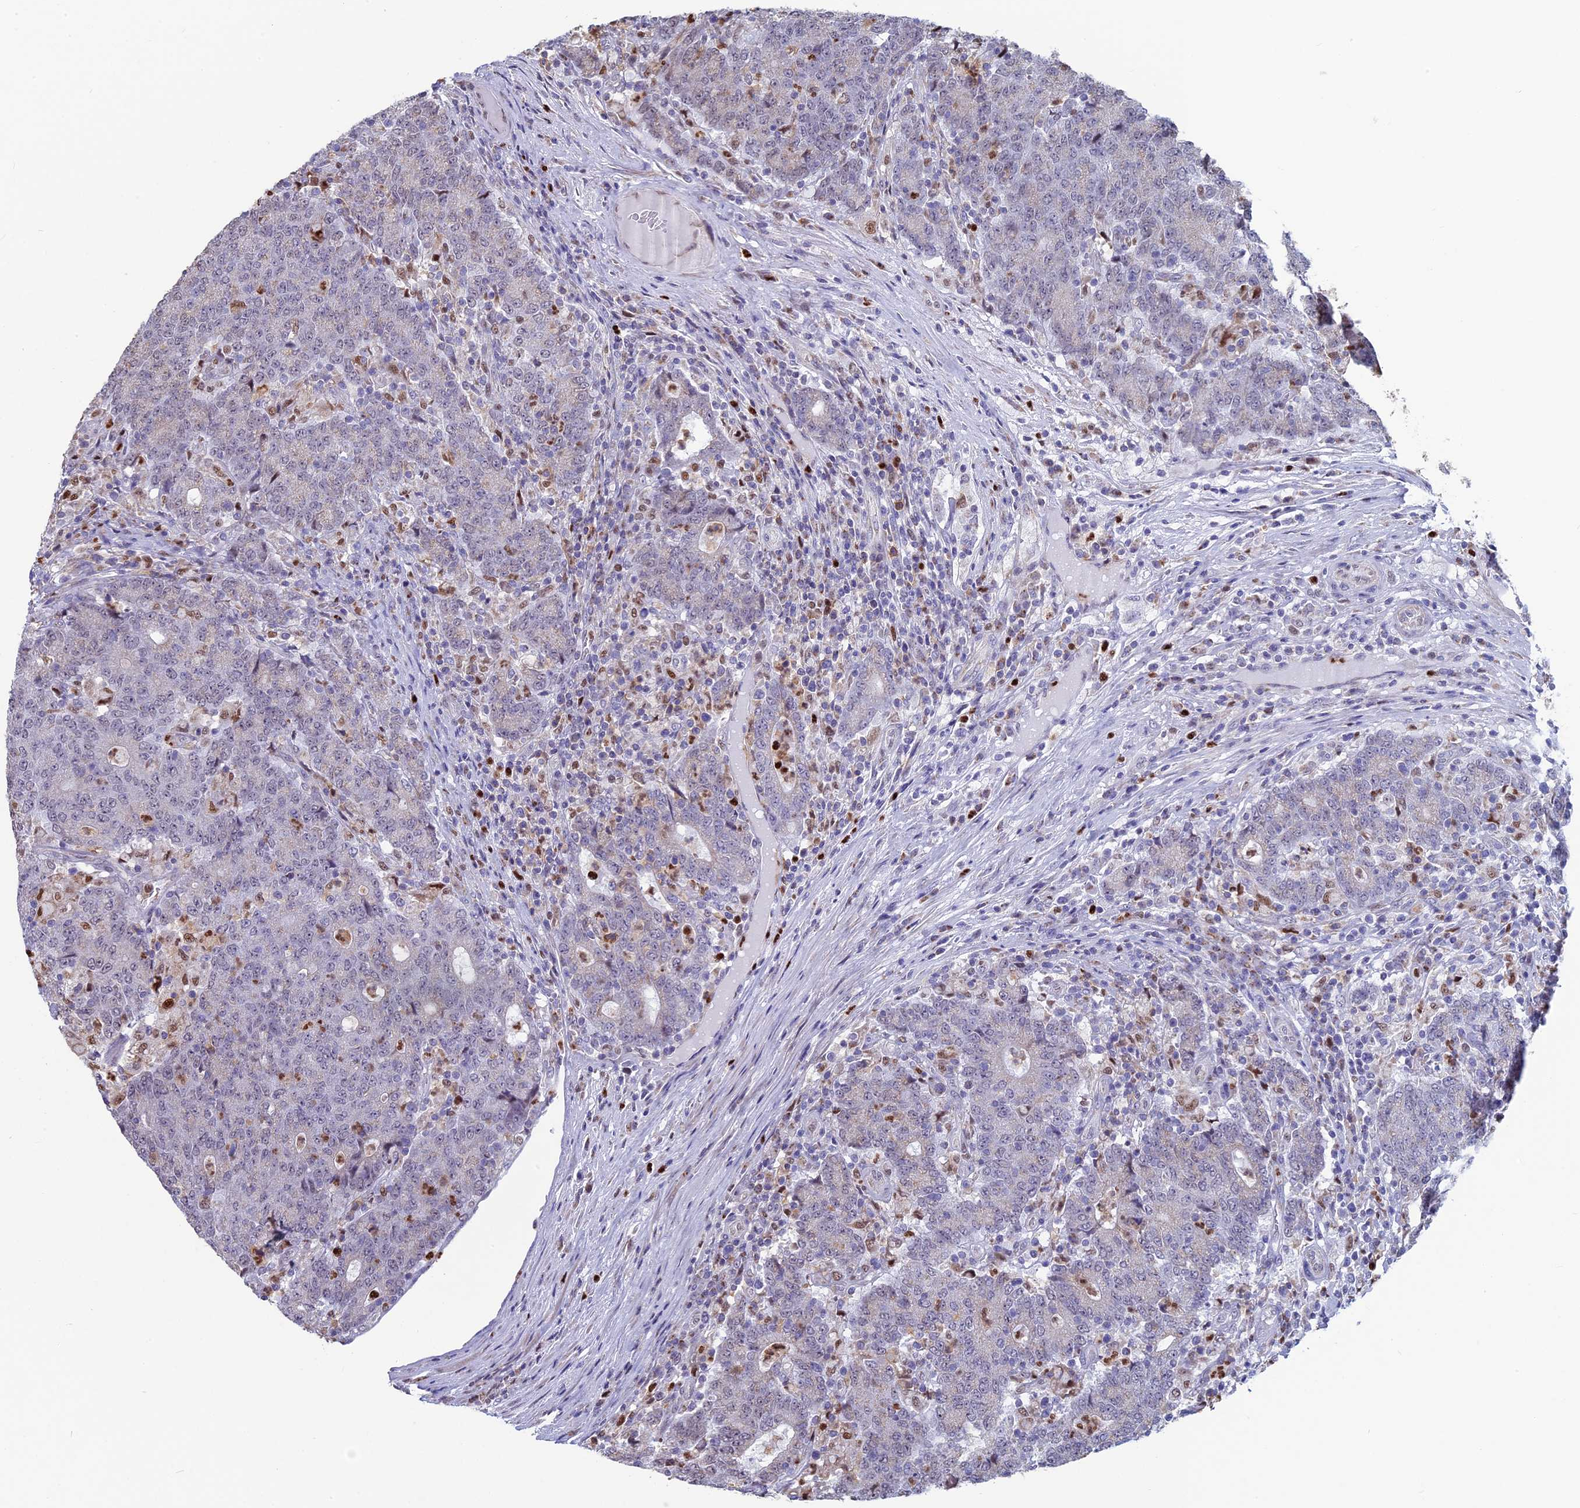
{"staining": {"intensity": "negative", "quantity": "none", "location": "none"}, "tissue": "colorectal cancer", "cell_type": "Tumor cells", "image_type": "cancer", "snomed": [{"axis": "morphology", "description": "Adenocarcinoma, NOS"}, {"axis": "topography", "description": "Colon"}], "caption": "IHC of colorectal adenocarcinoma shows no expression in tumor cells.", "gene": "ACSS1", "patient": {"sex": "female", "age": 75}}